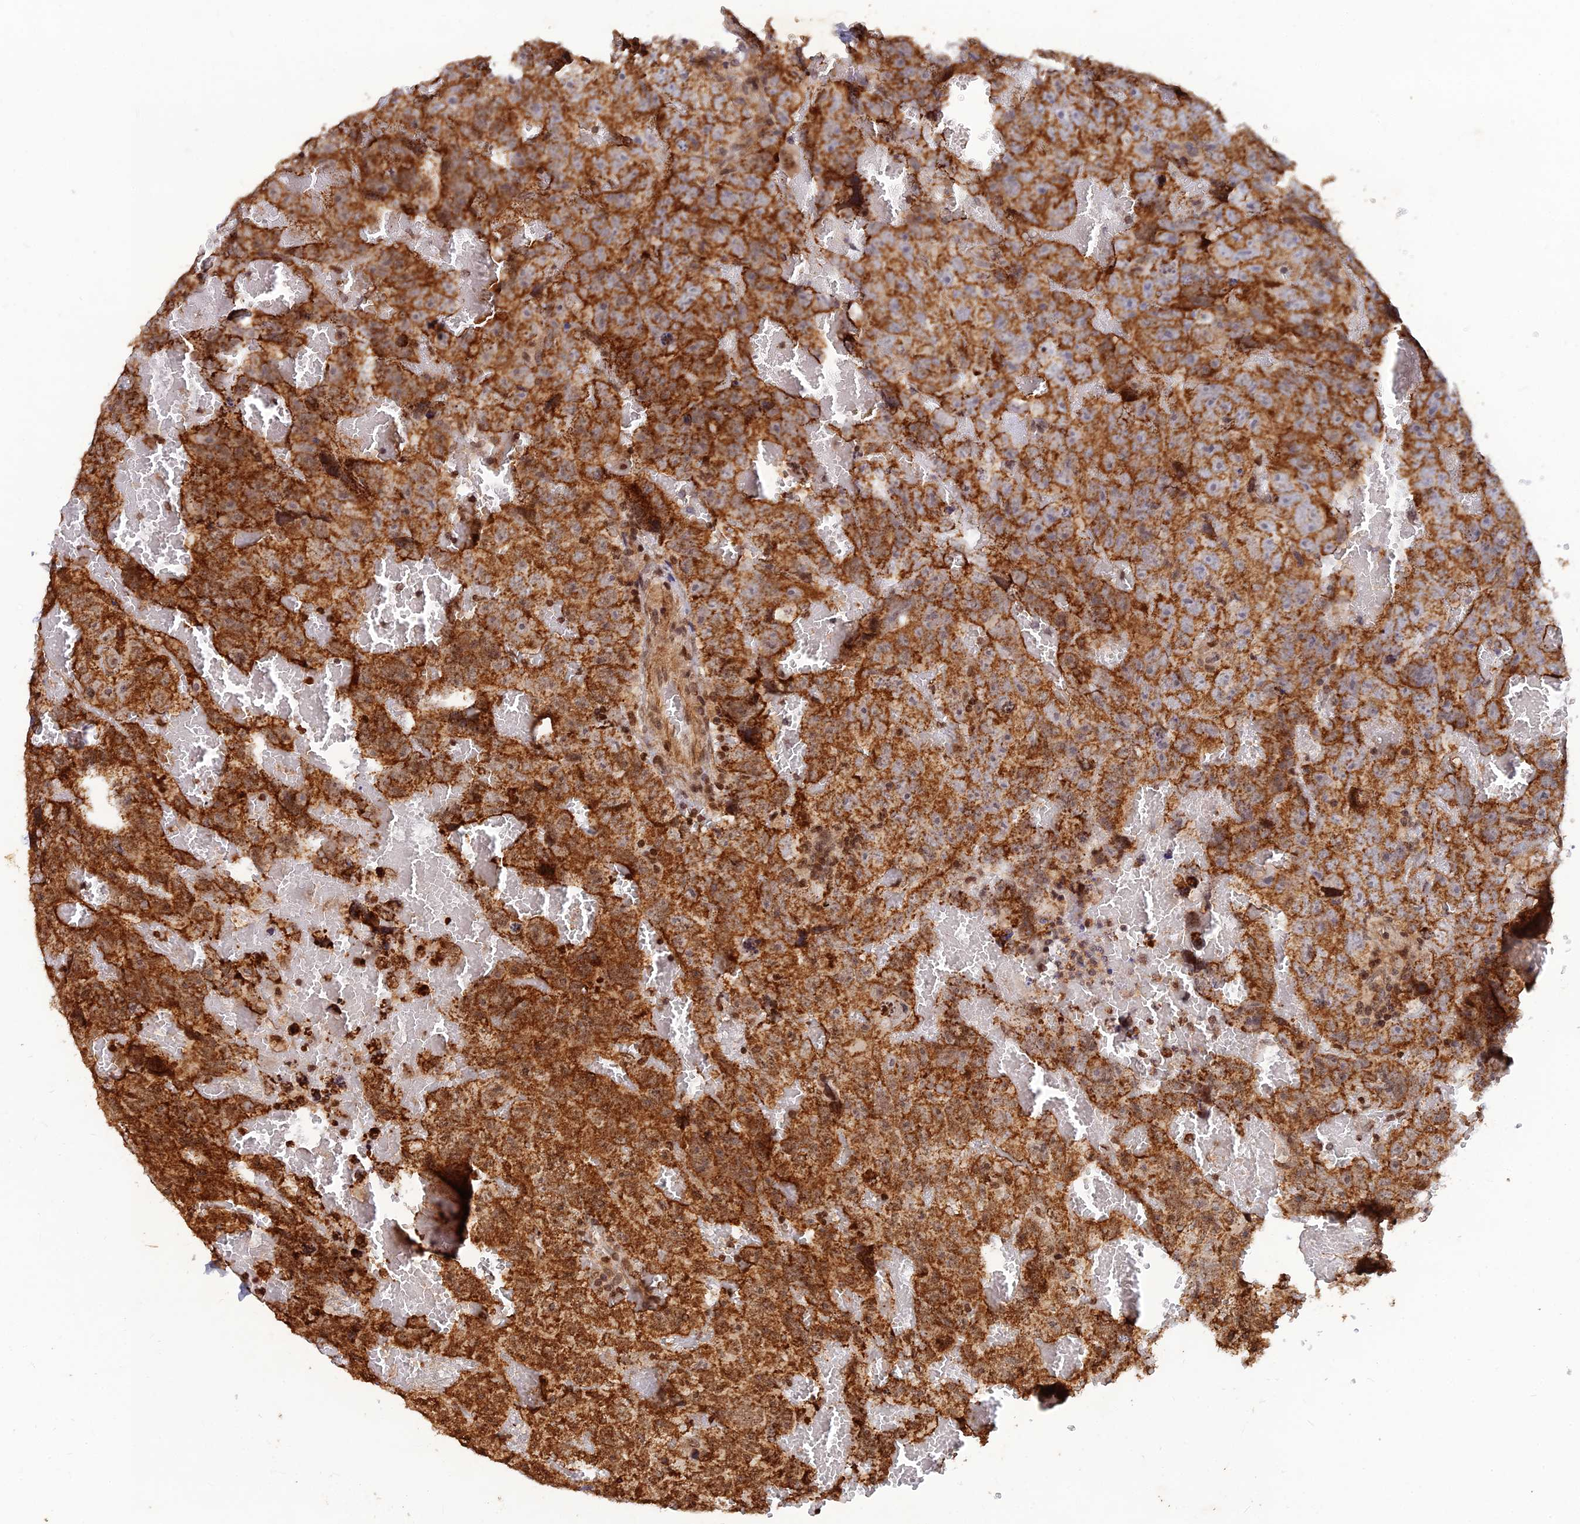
{"staining": {"intensity": "strong", "quantity": ">75%", "location": "cytoplasmic/membranous"}, "tissue": "testis cancer", "cell_type": "Tumor cells", "image_type": "cancer", "snomed": [{"axis": "morphology", "description": "Carcinoma, Embryonal, NOS"}, {"axis": "topography", "description": "Testis"}], "caption": "Tumor cells display high levels of strong cytoplasmic/membranous staining in approximately >75% of cells in embryonal carcinoma (testis).", "gene": "RELCH", "patient": {"sex": "male", "age": 45}}